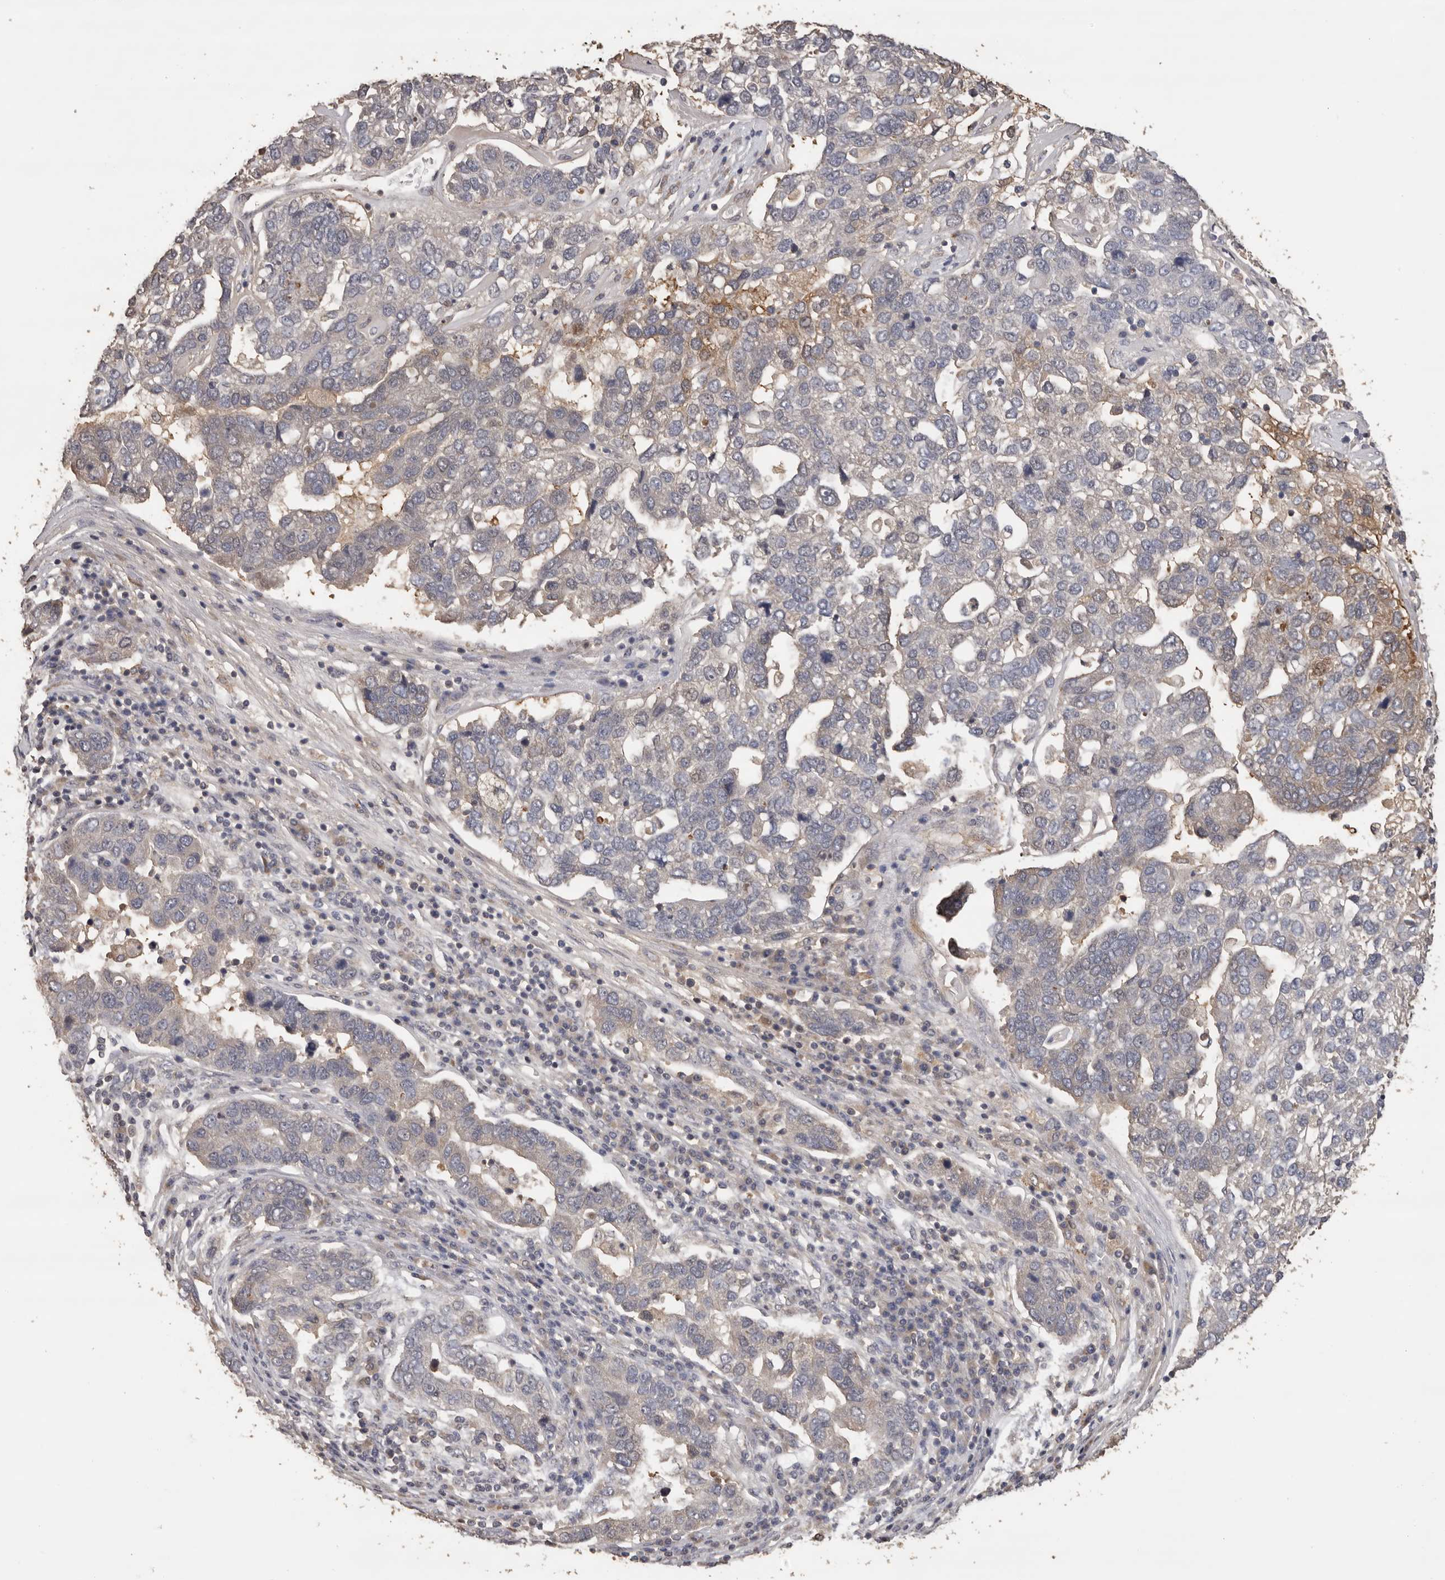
{"staining": {"intensity": "moderate", "quantity": "<25%", "location": "cytoplasmic/membranous"}, "tissue": "pancreatic cancer", "cell_type": "Tumor cells", "image_type": "cancer", "snomed": [{"axis": "morphology", "description": "Adenocarcinoma, NOS"}, {"axis": "topography", "description": "Pancreas"}], "caption": "Immunohistochemical staining of human pancreatic adenocarcinoma shows moderate cytoplasmic/membranous protein staining in about <25% of tumor cells.", "gene": "KIF2B", "patient": {"sex": "female", "age": 61}}